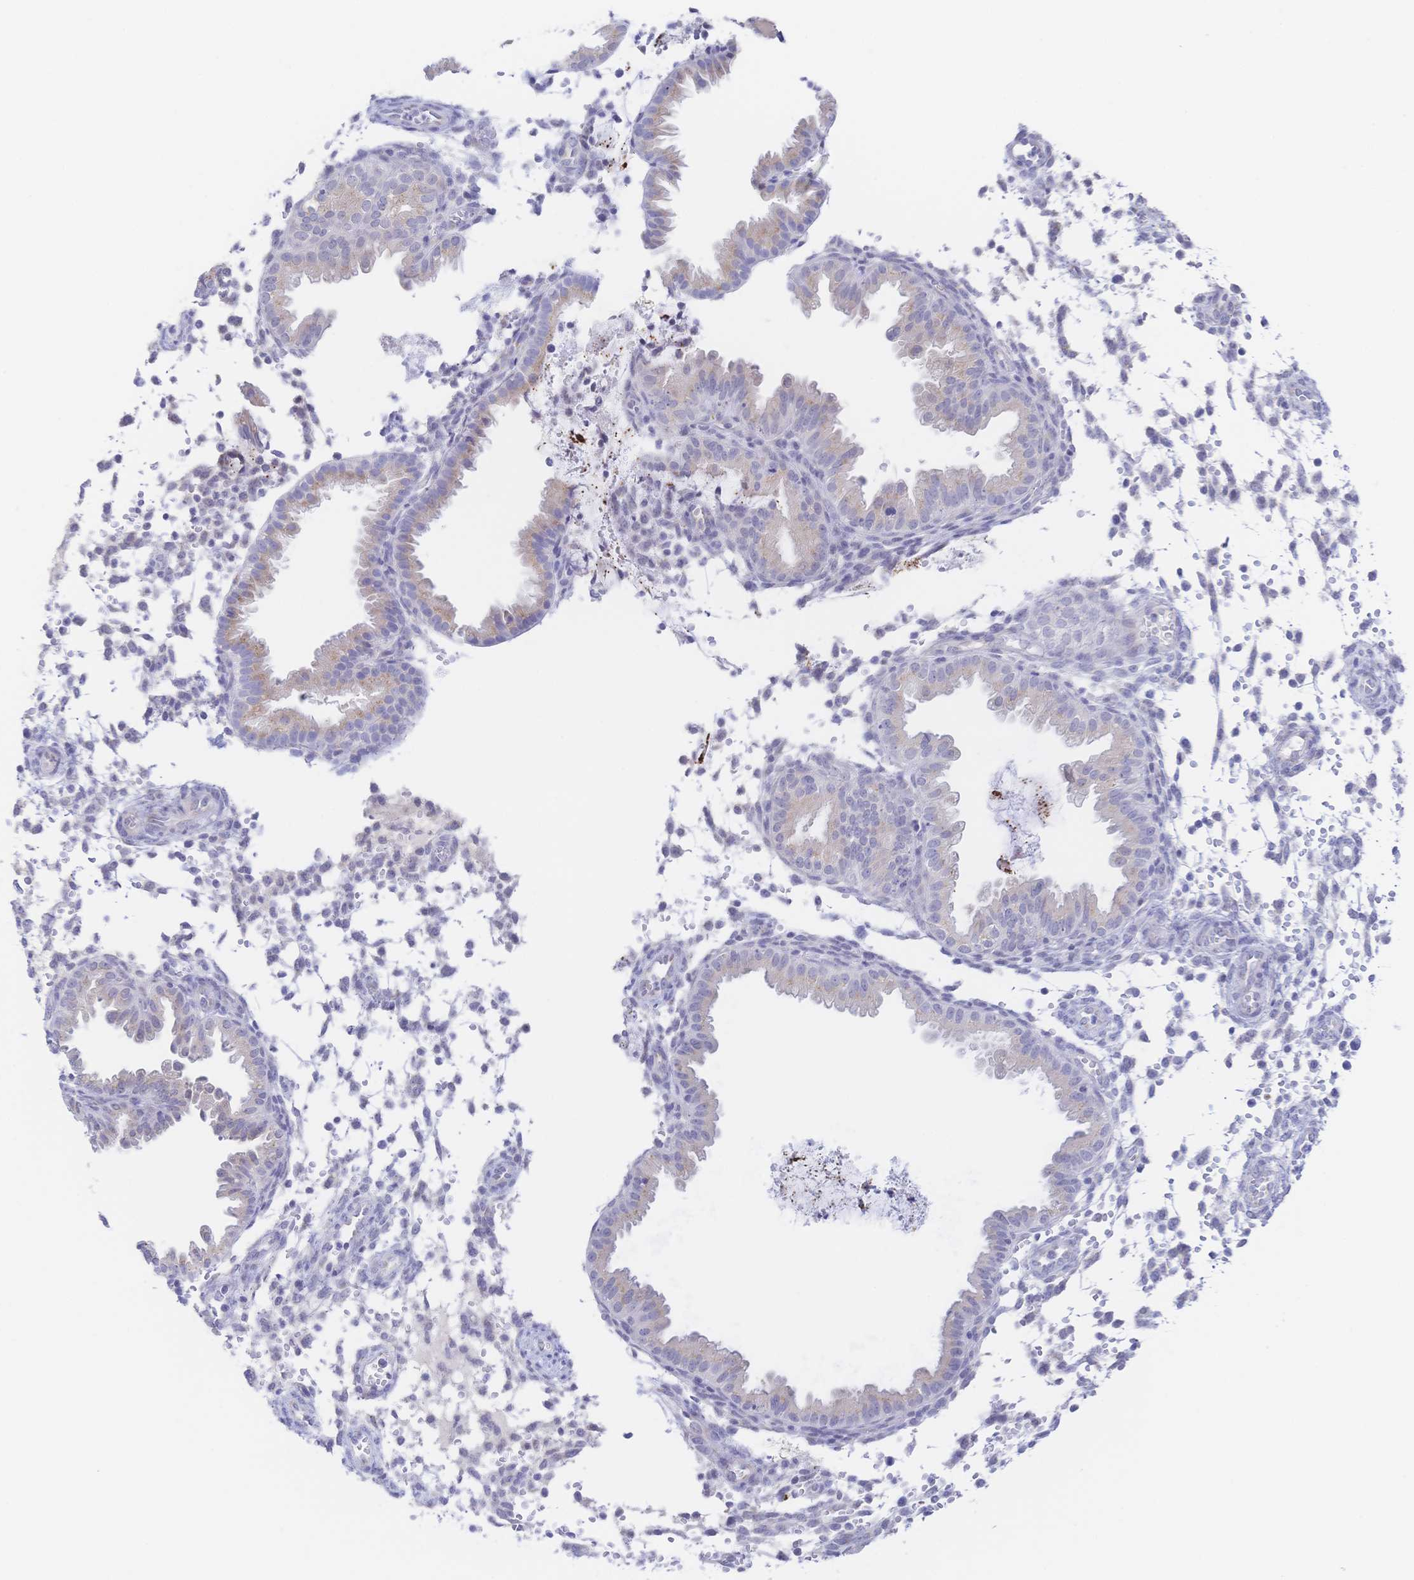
{"staining": {"intensity": "negative", "quantity": "none", "location": "none"}, "tissue": "endometrium", "cell_type": "Cells in endometrial stroma", "image_type": "normal", "snomed": [{"axis": "morphology", "description": "Normal tissue, NOS"}, {"axis": "topography", "description": "Endometrium"}], "caption": "Immunohistochemical staining of benign endometrium exhibits no significant expression in cells in endometrial stroma. (Stains: DAB (3,3'-diaminobenzidine) IHC with hematoxylin counter stain, Microscopy: brightfield microscopy at high magnification).", "gene": "SIAH3", "patient": {"sex": "female", "age": 33}}